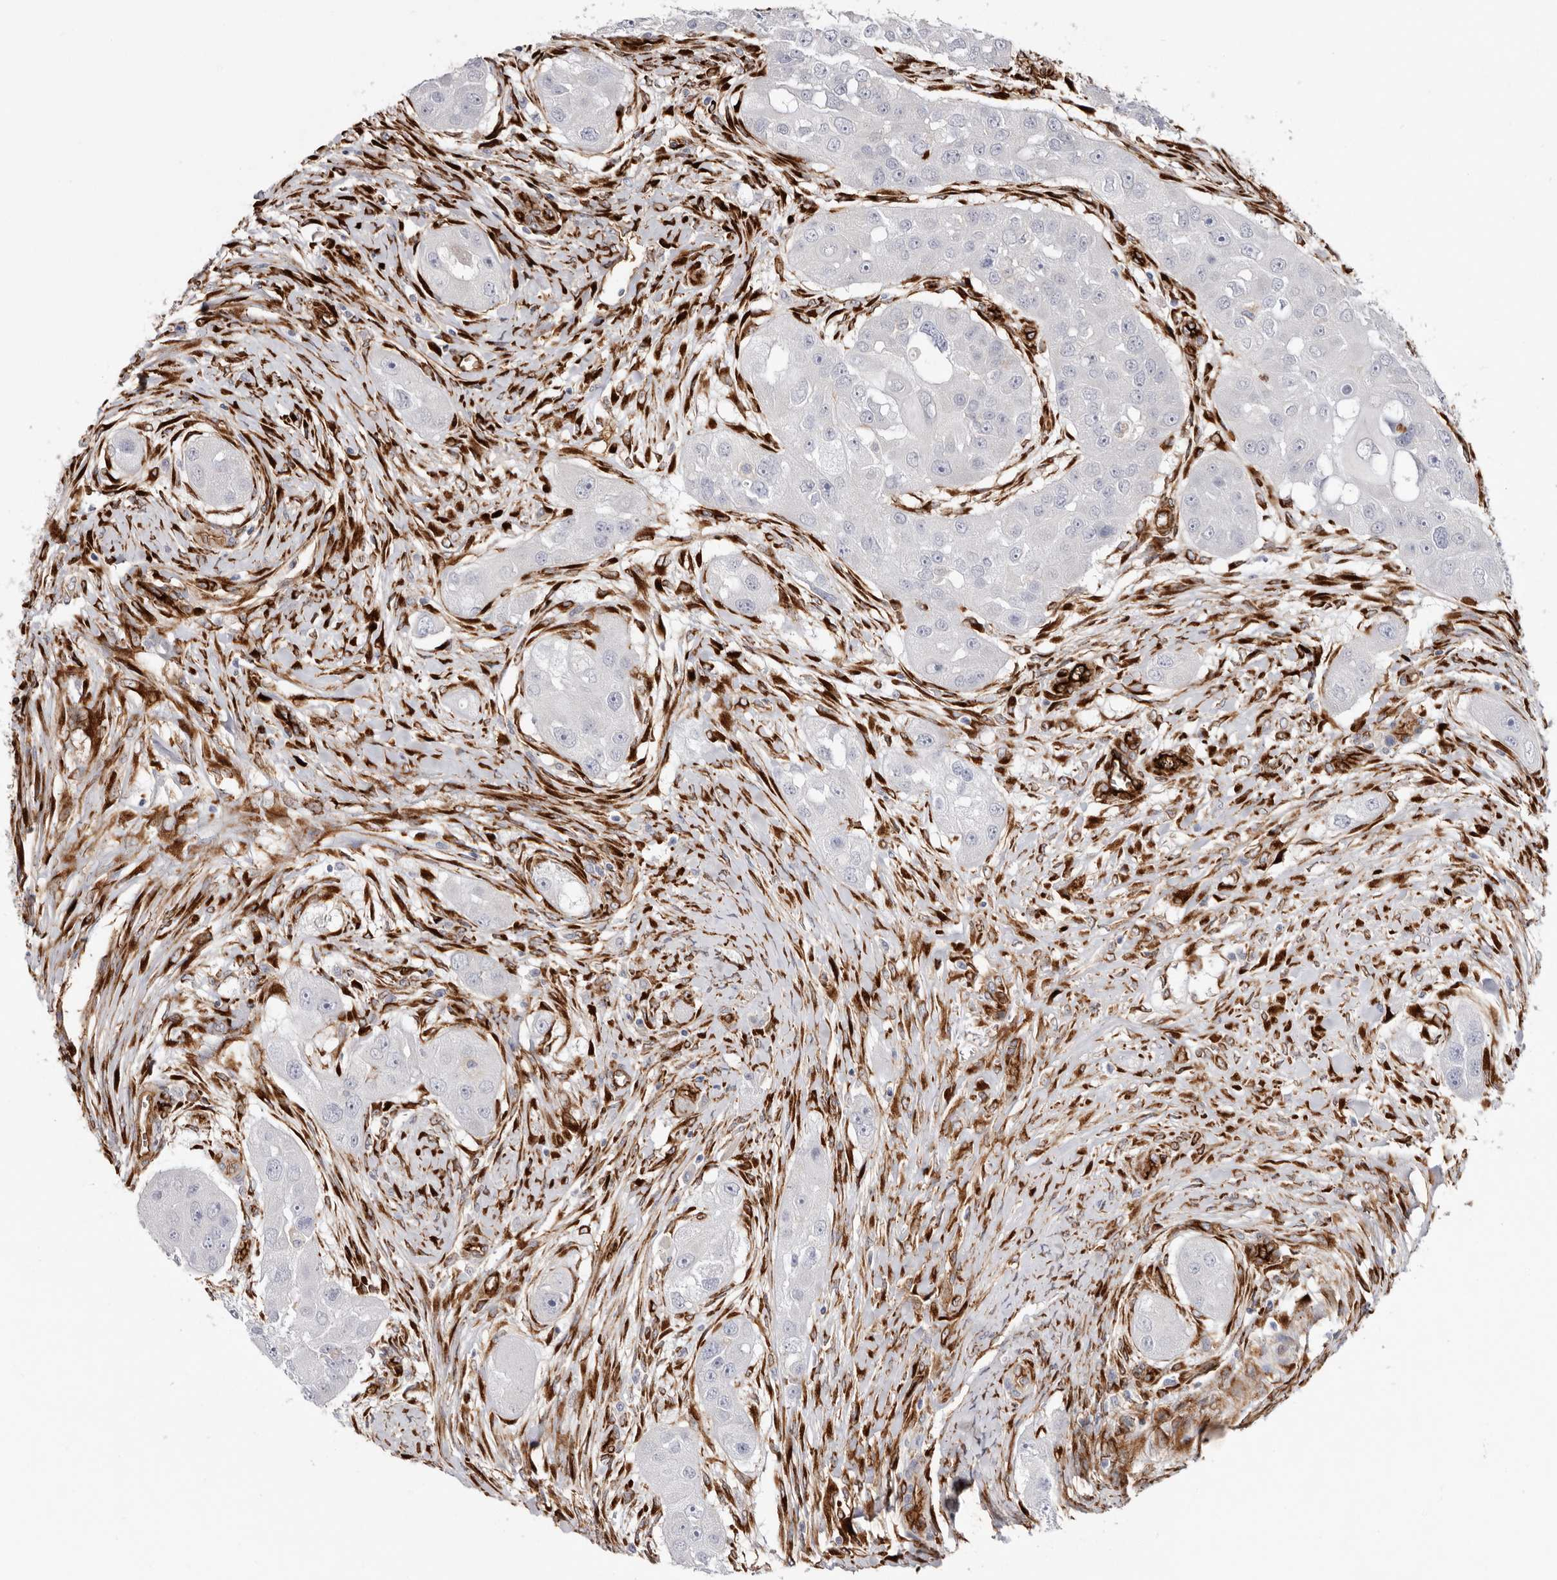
{"staining": {"intensity": "negative", "quantity": "none", "location": "none"}, "tissue": "head and neck cancer", "cell_type": "Tumor cells", "image_type": "cancer", "snomed": [{"axis": "morphology", "description": "Normal tissue, NOS"}, {"axis": "morphology", "description": "Squamous cell carcinoma, NOS"}, {"axis": "topography", "description": "Skeletal muscle"}, {"axis": "topography", "description": "Head-Neck"}], "caption": "The micrograph exhibits no significant staining in tumor cells of head and neck cancer (squamous cell carcinoma).", "gene": "LRRC66", "patient": {"sex": "male", "age": 51}}